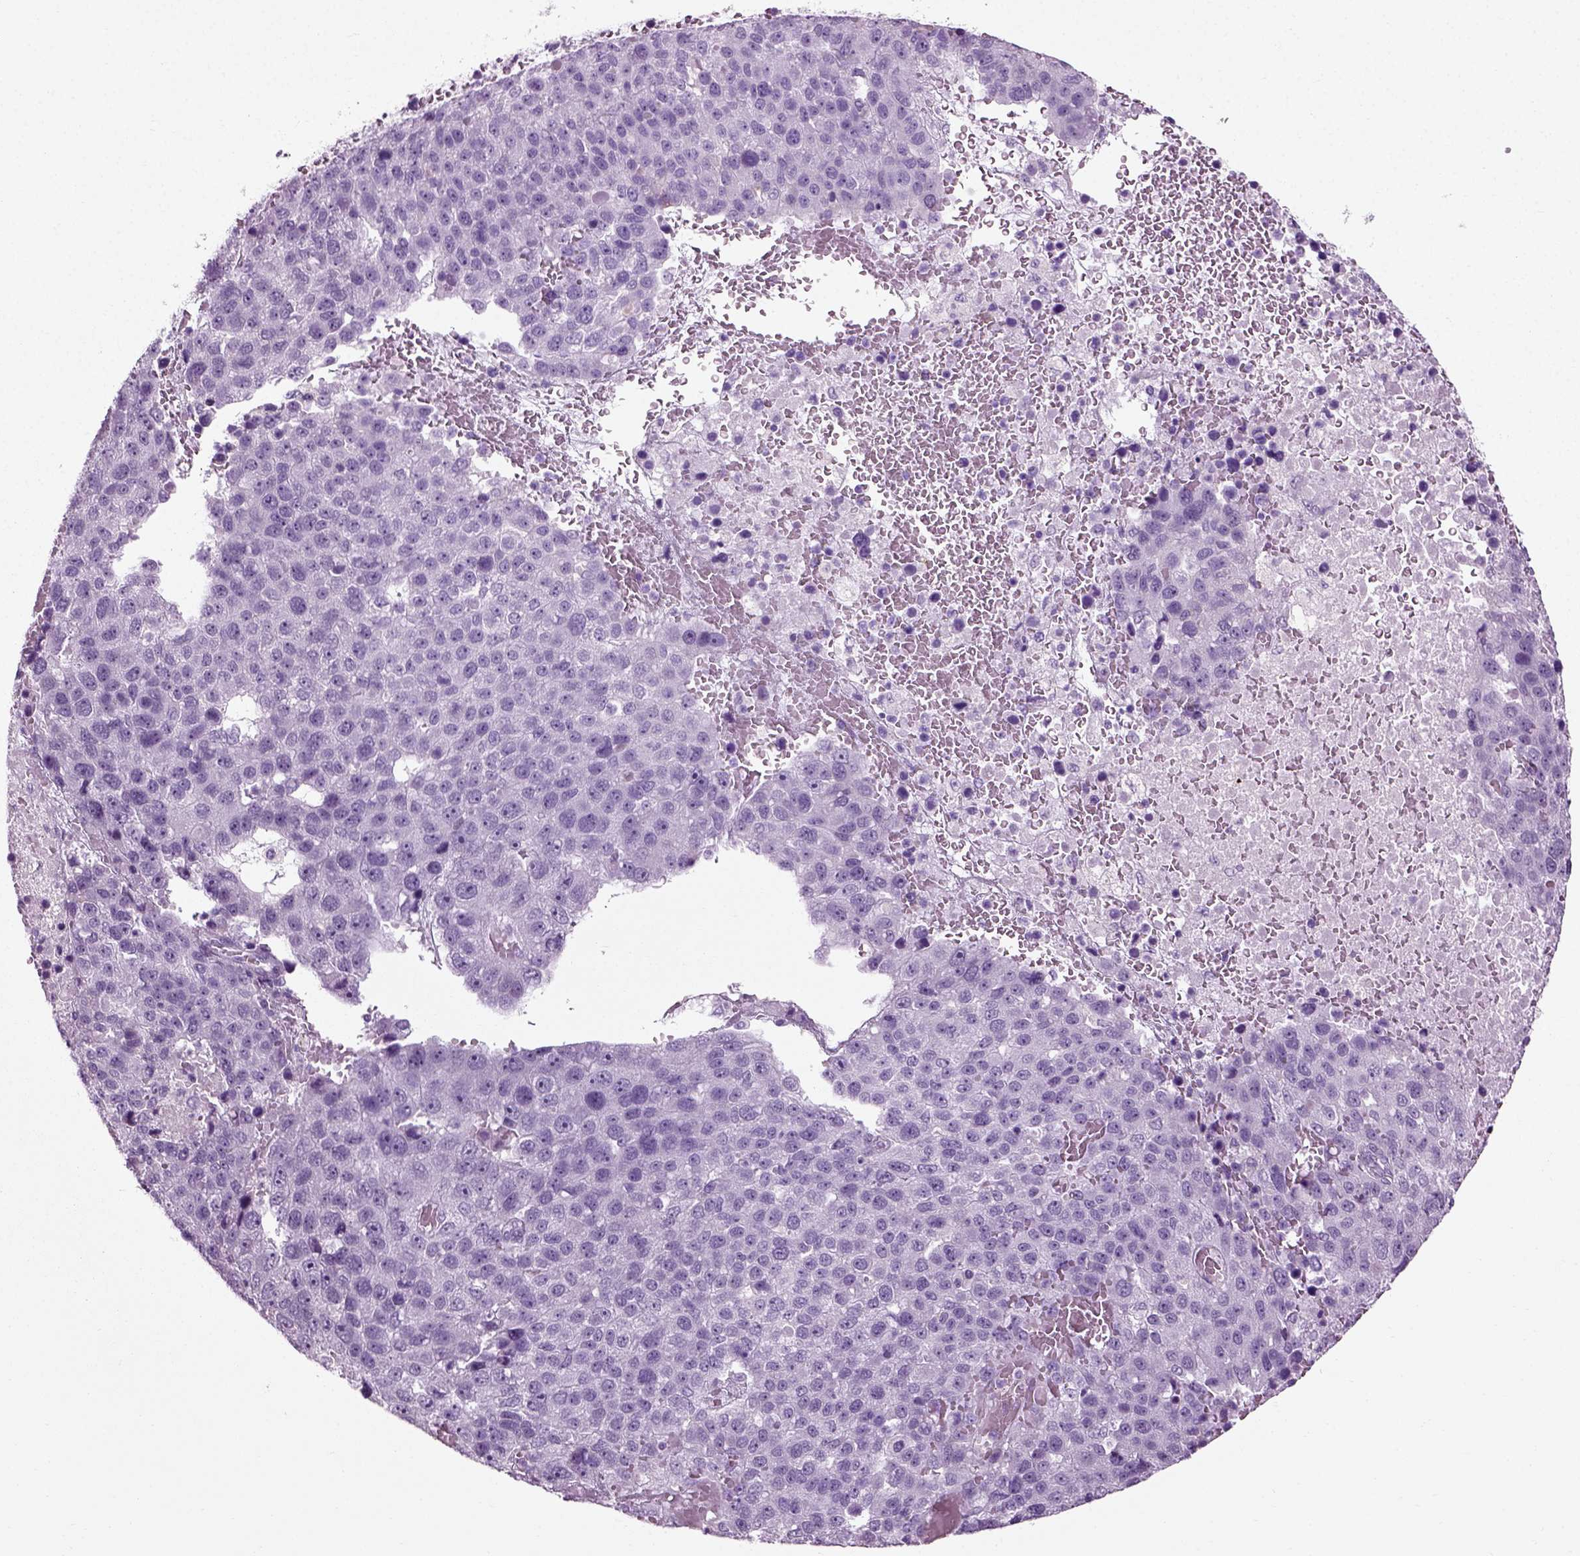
{"staining": {"intensity": "negative", "quantity": "none", "location": "none"}, "tissue": "pancreatic cancer", "cell_type": "Tumor cells", "image_type": "cancer", "snomed": [{"axis": "morphology", "description": "Adenocarcinoma, NOS"}, {"axis": "topography", "description": "Pancreas"}], "caption": "Human pancreatic cancer stained for a protein using immunohistochemistry (IHC) shows no expression in tumor cells.", "gene": "SLC26A8", "patient": {"sex": "female", "age": 61}}